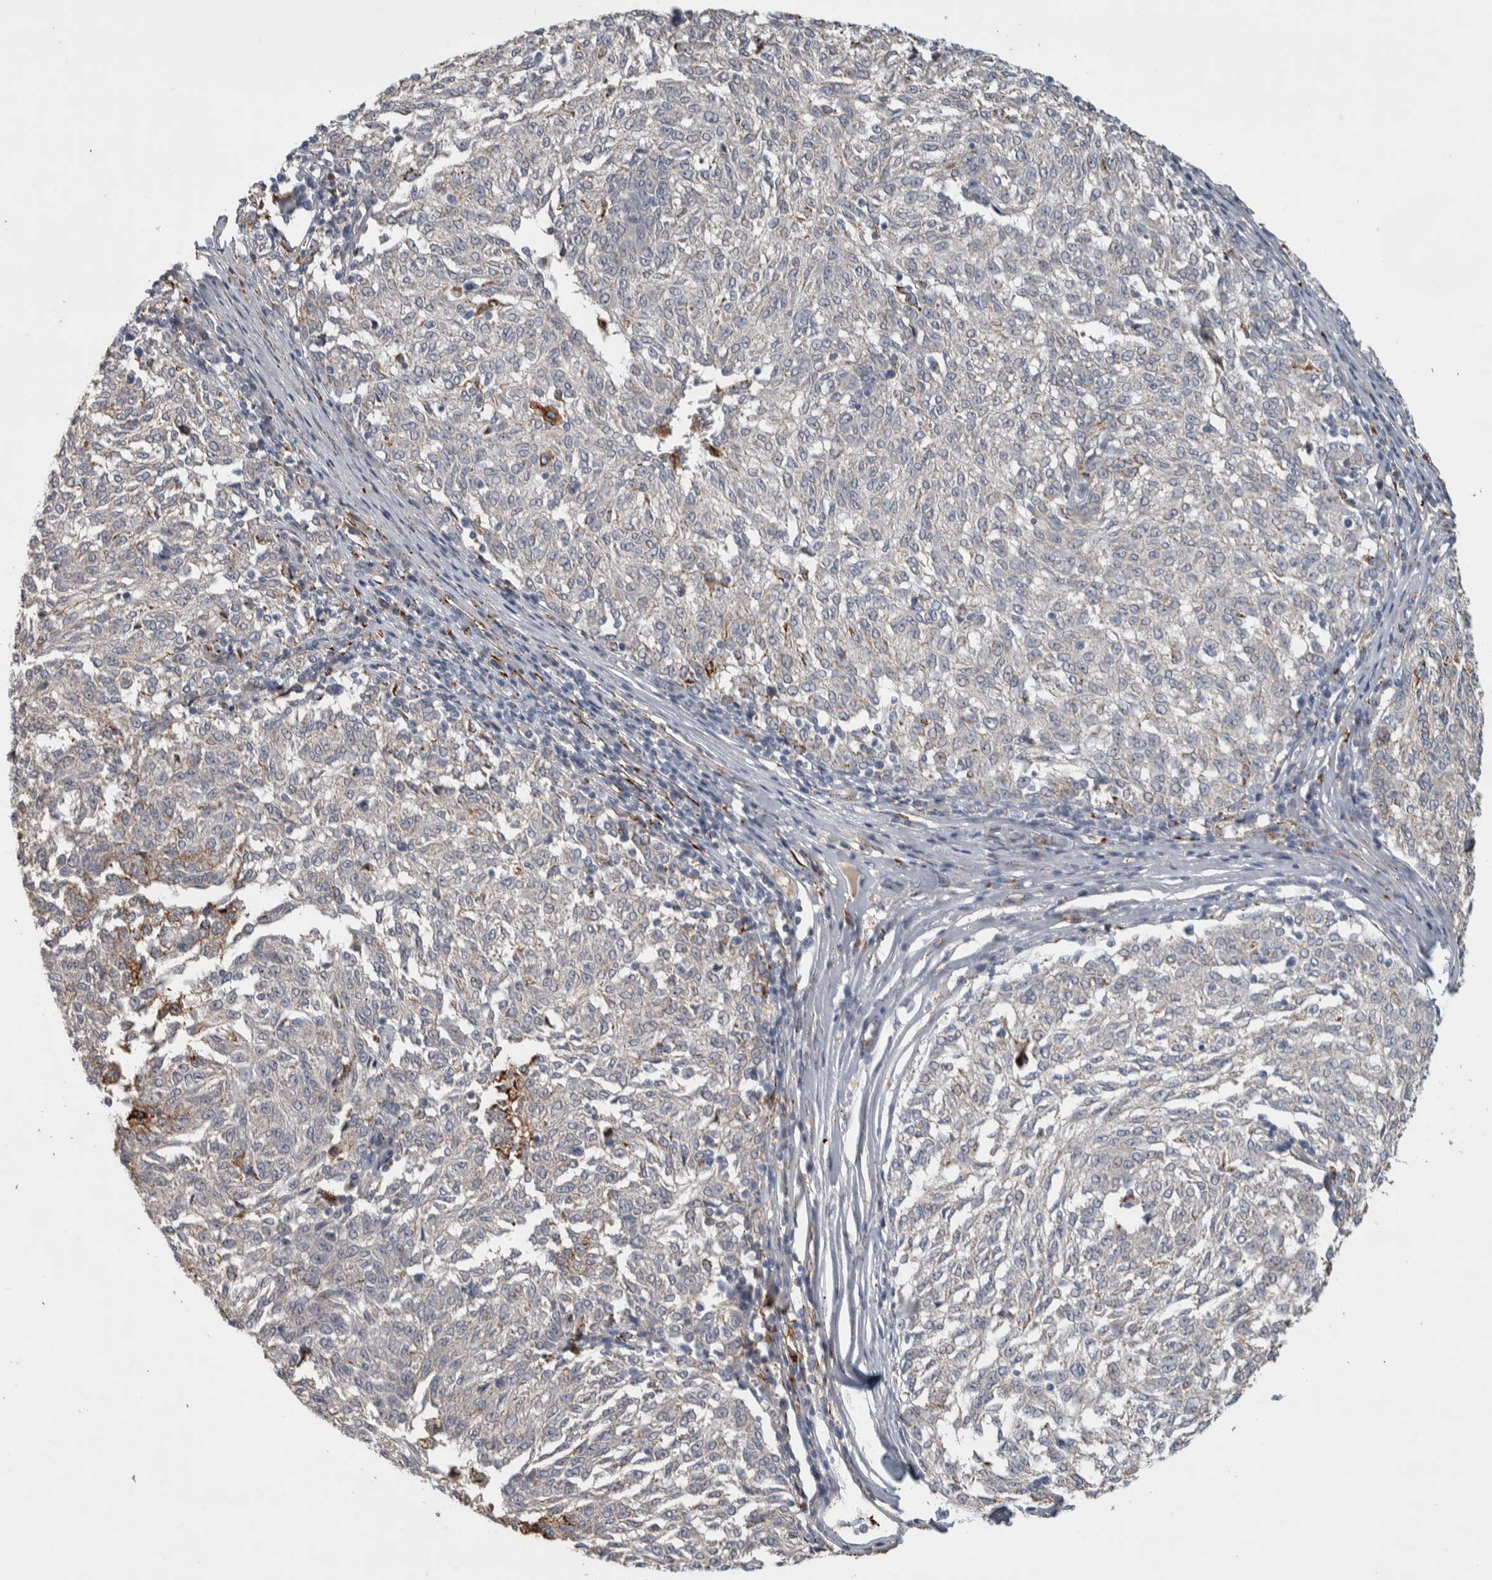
{"staining": {"intensity": "negative", "quantity": "none", "location": "none"}, "tissue": "melanoma", "cell_type": "Tumor cells", "image_type": "cancer", "snomed": [{"axis": "morphology", "description": "Malignant melanoma, NOS"}, {"axis": "topography", "description": "Skin"}], "caption": "A histopathology image of human melanoma is negative for staining in tumor cells.", "gene": "FAM78A", "patient": {"sex": "female", "age": 72}}